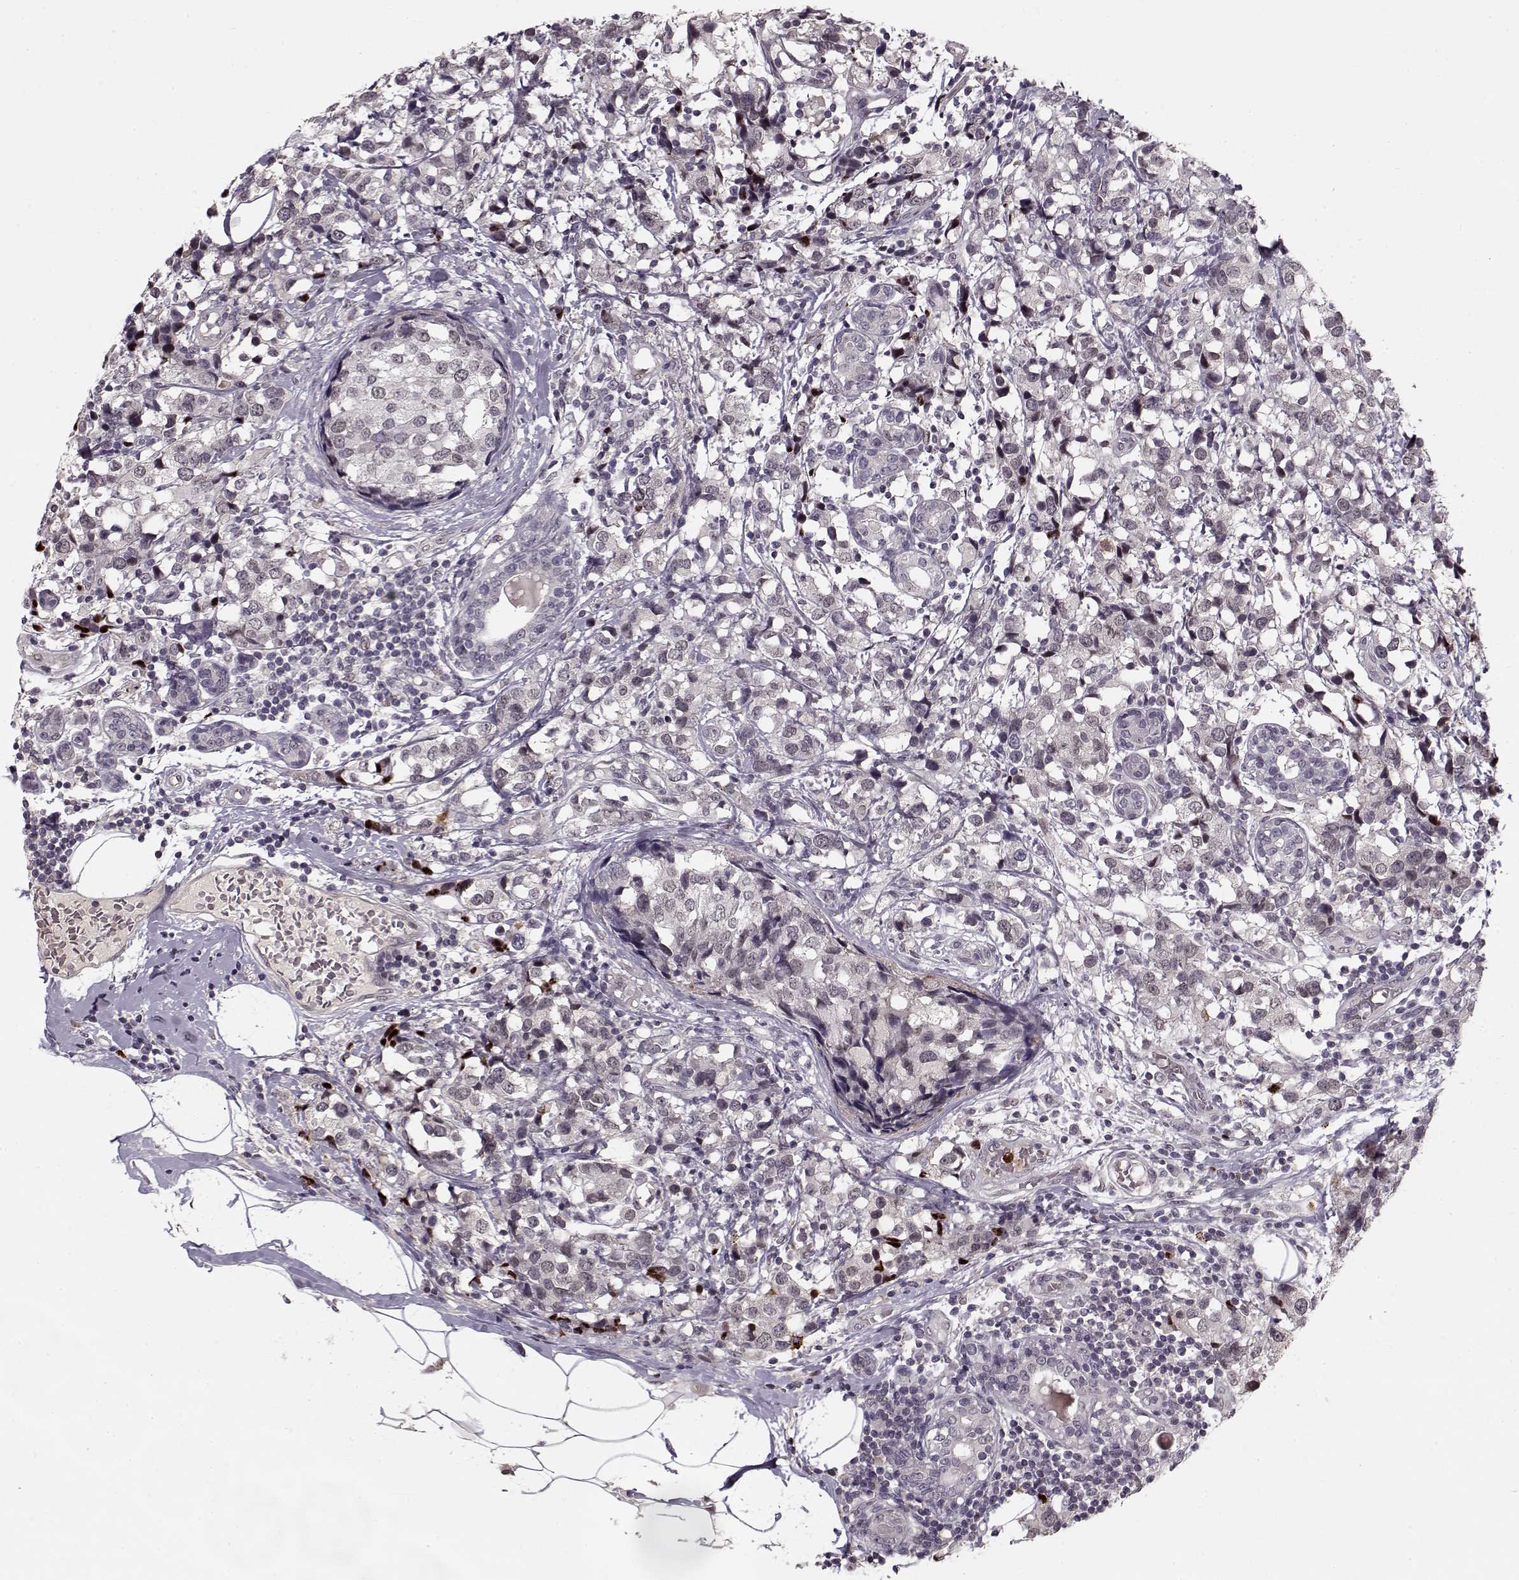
{"staining": {"intensity": "negative", "quantity": "none", "location": "none"}, "tissue": "breast cancer", "cell_type": "Tumor cells", "image_type": "cancer", "snomed": [{"axis": "morphology", "description": "Lobular carcinoma"}, {"axis": "topography", "description": "Breast"}], "caption": "The photomicrograph shows no staining of tumor cells in lobular carcinoma (breast).", "gene": "DNAI3", "patient": {"sex": "female", "age": 59}}